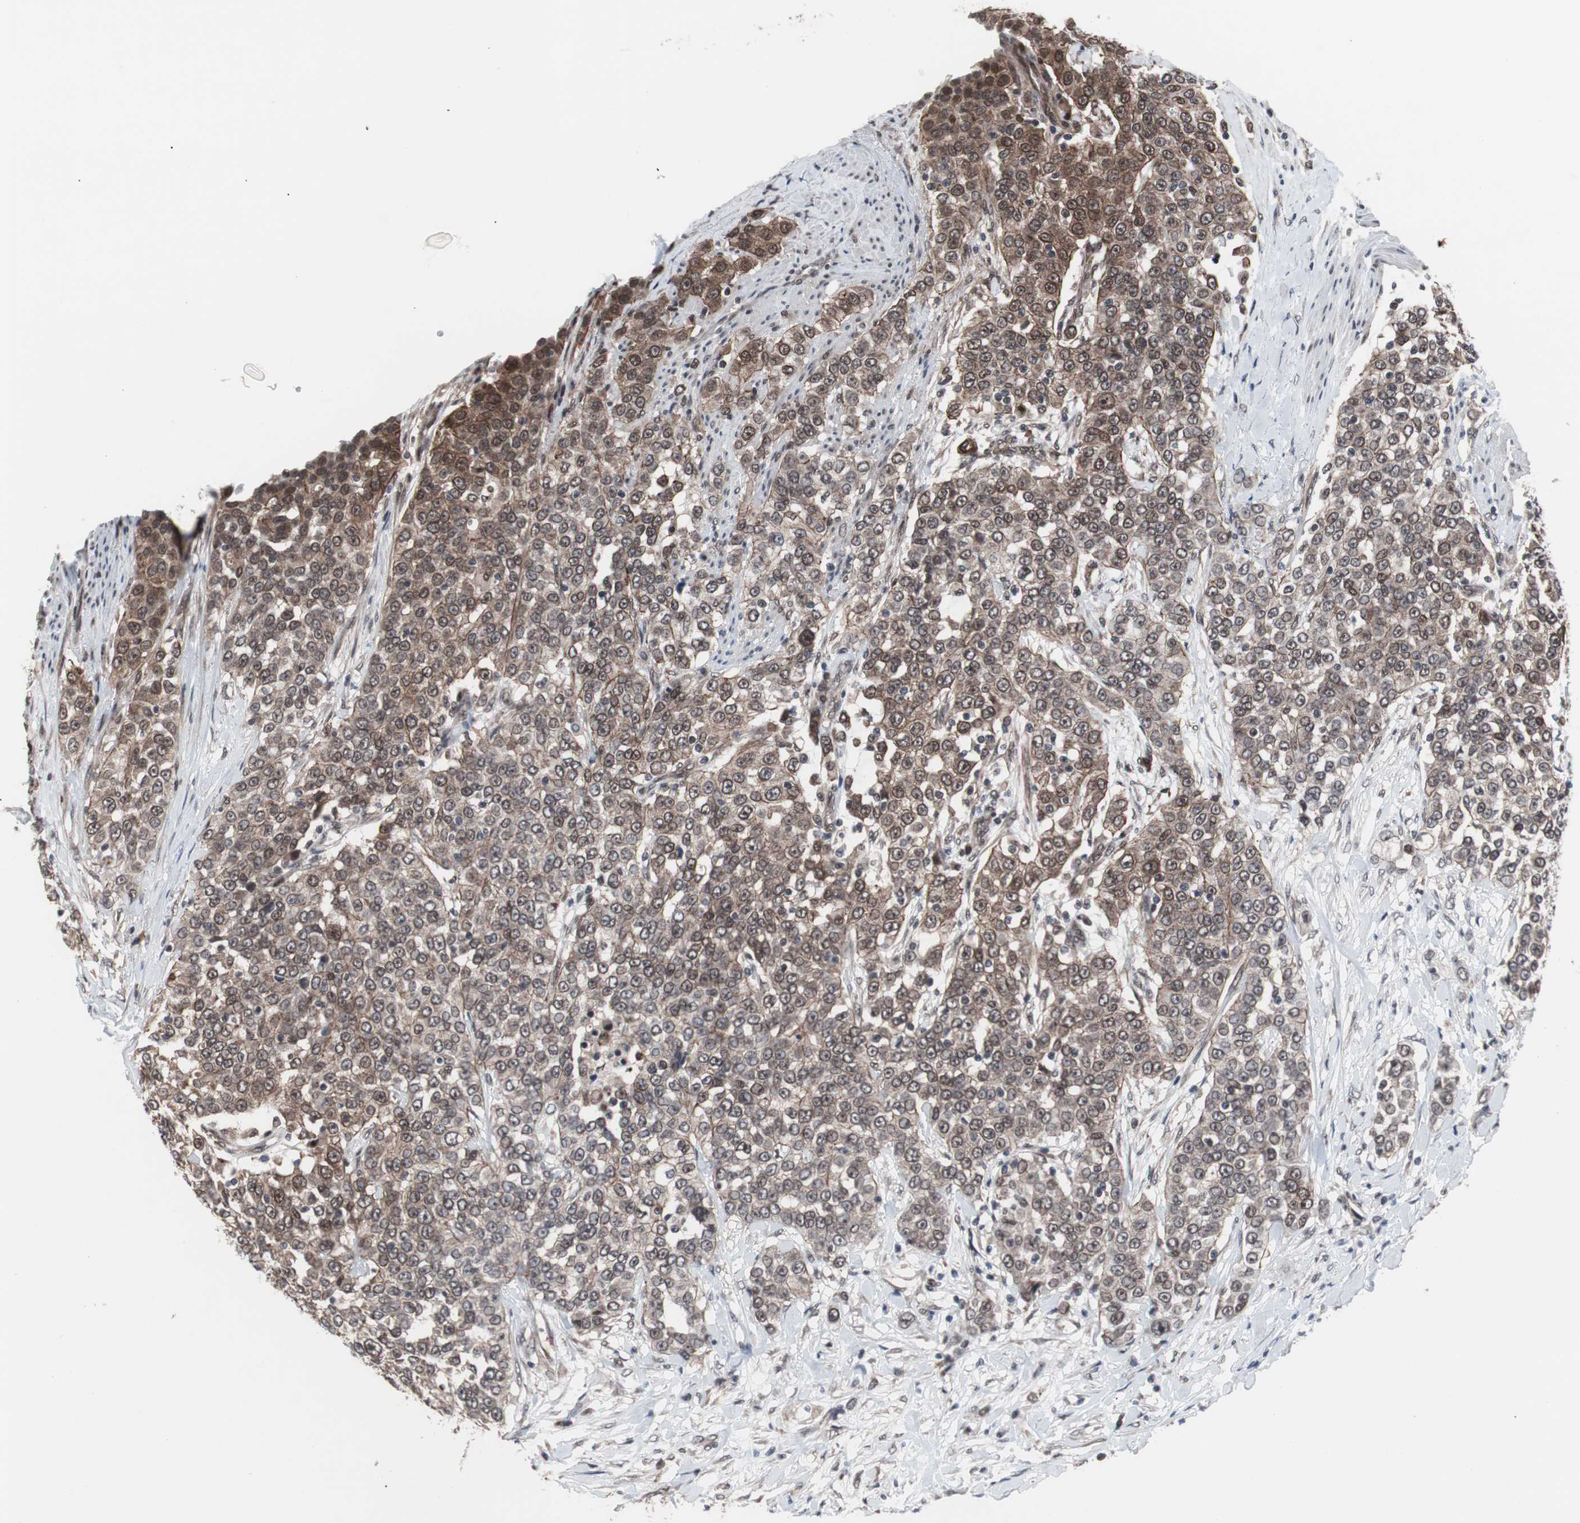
{"staining": {"intensity": "moderate", "quantity": ">75%", "location": "cytoplasmic/membranous,nuclear"}, "tissue": "urothelial cancer", "cell_type": "Tumor cells", "image_type": "cancer", "snomed": [{"axis": "morphology", "description": "Urothelial carcinoma, High grade"}, {"axis": "topography", "description": "Urinary bladder"}], "caption": "Immunohistochemistry (IHC) of urothelial carcinoma (high-grade) shows medium levels of moderate cytoplasmic/membranous and nuclear positivity in about >75% of tumor cells. (DAB (3,3'-diaminobenzidine) IHC, brown staining for protein, blue staining for nuclei).", "gene": "GTF2F2", "patient": {"sex": "female", "age": 80}}